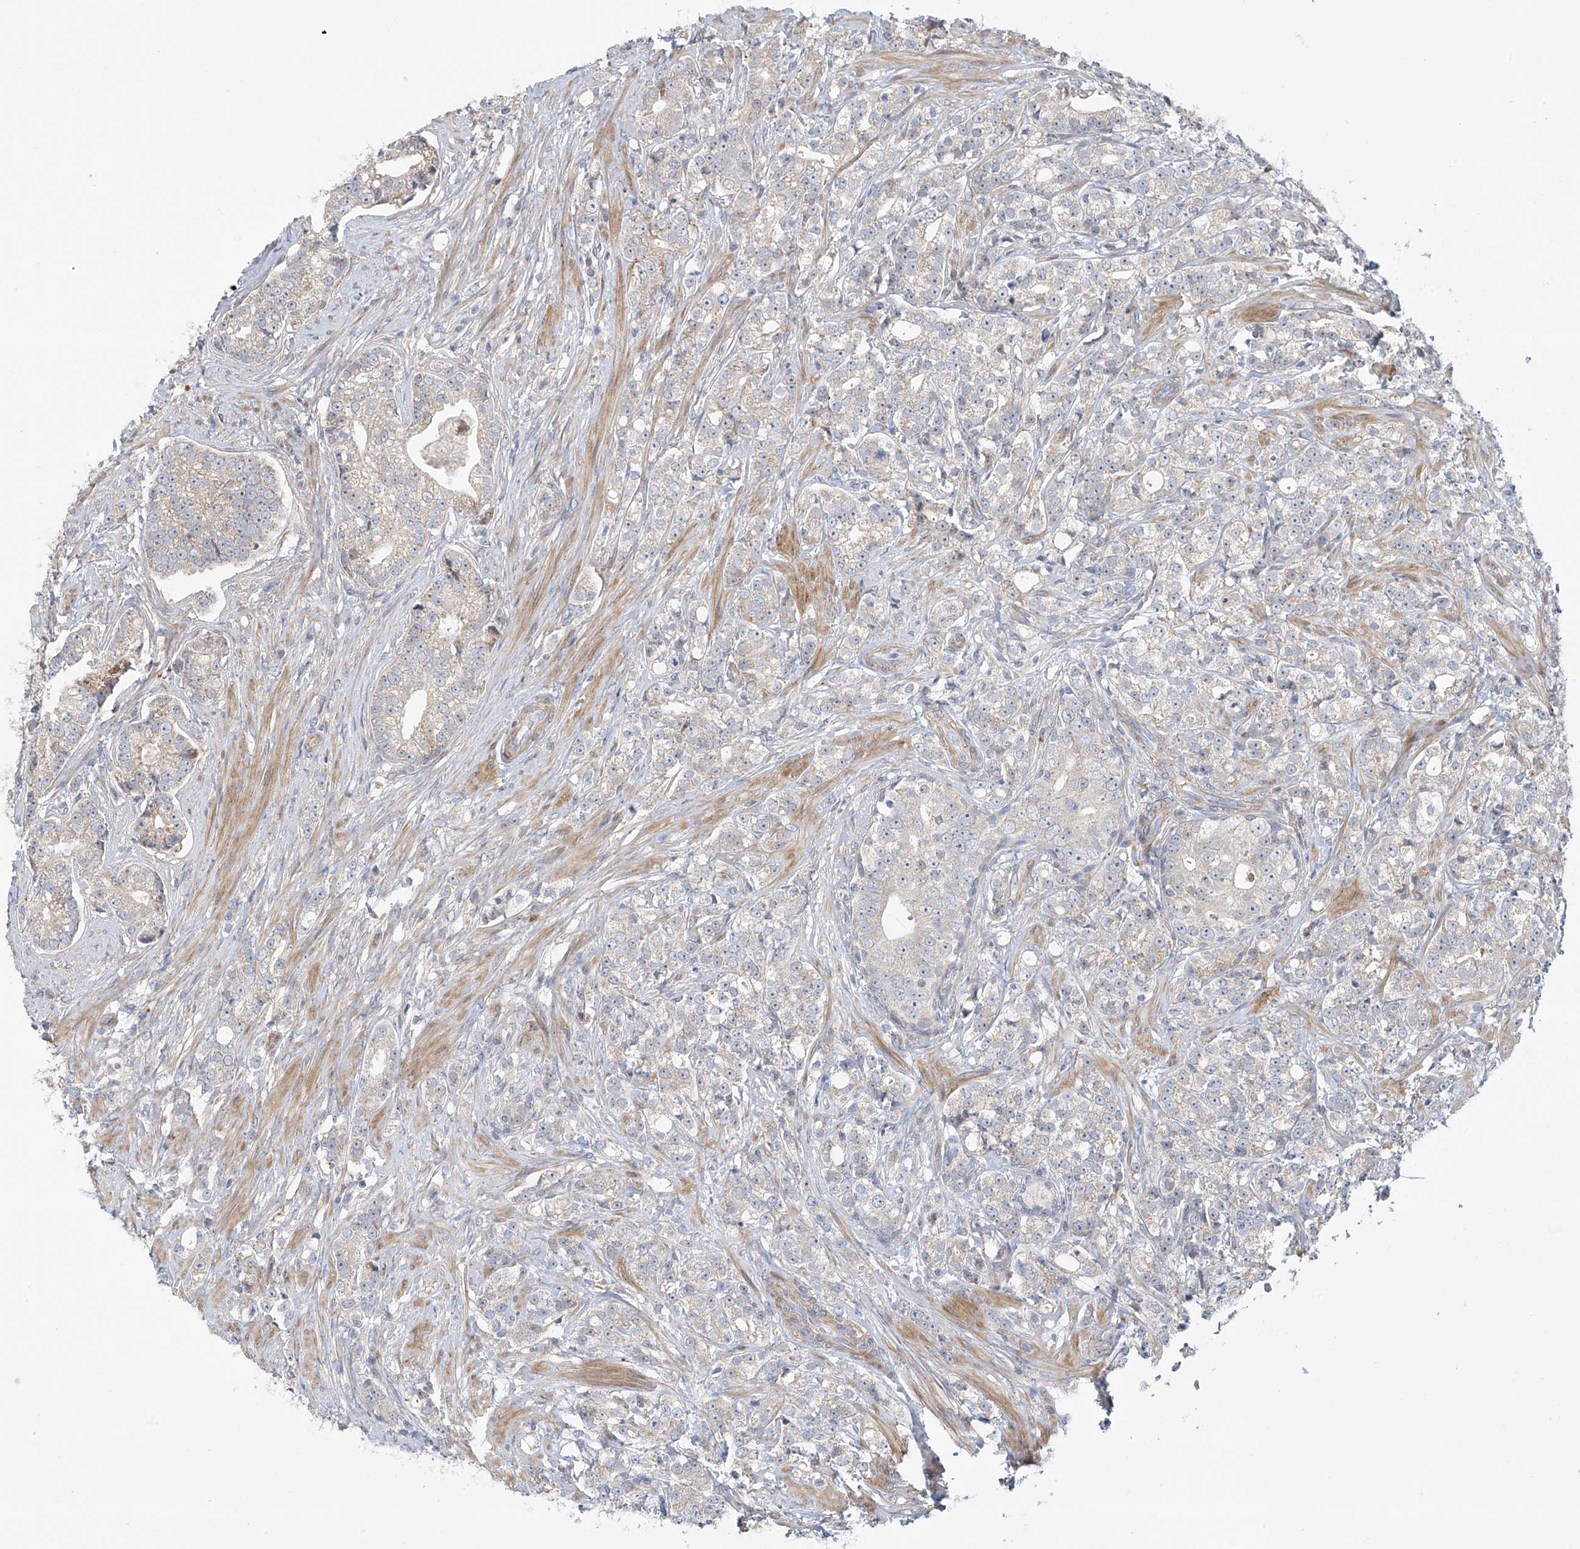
{"staining": {"intensity": "negative", "quantity": "none", "location": "none"}, "tissue": "prostate cancer", "cell_type": "Tumor cells", "image_type": "cancer", "snomed": [{"axis": "morphology", "description": "Adenocarcinoma, High grade"}, {"axis": "topography", "description": "Prostate"}], "caption": "This is an immunohistochemistry (IHC) histopathology image of prostate cancer (high-grade adenocarcinoma). There is no staining in tumor cells.", "gene": "ZNF641", "patient": {"sex": "male", "age": 69}}